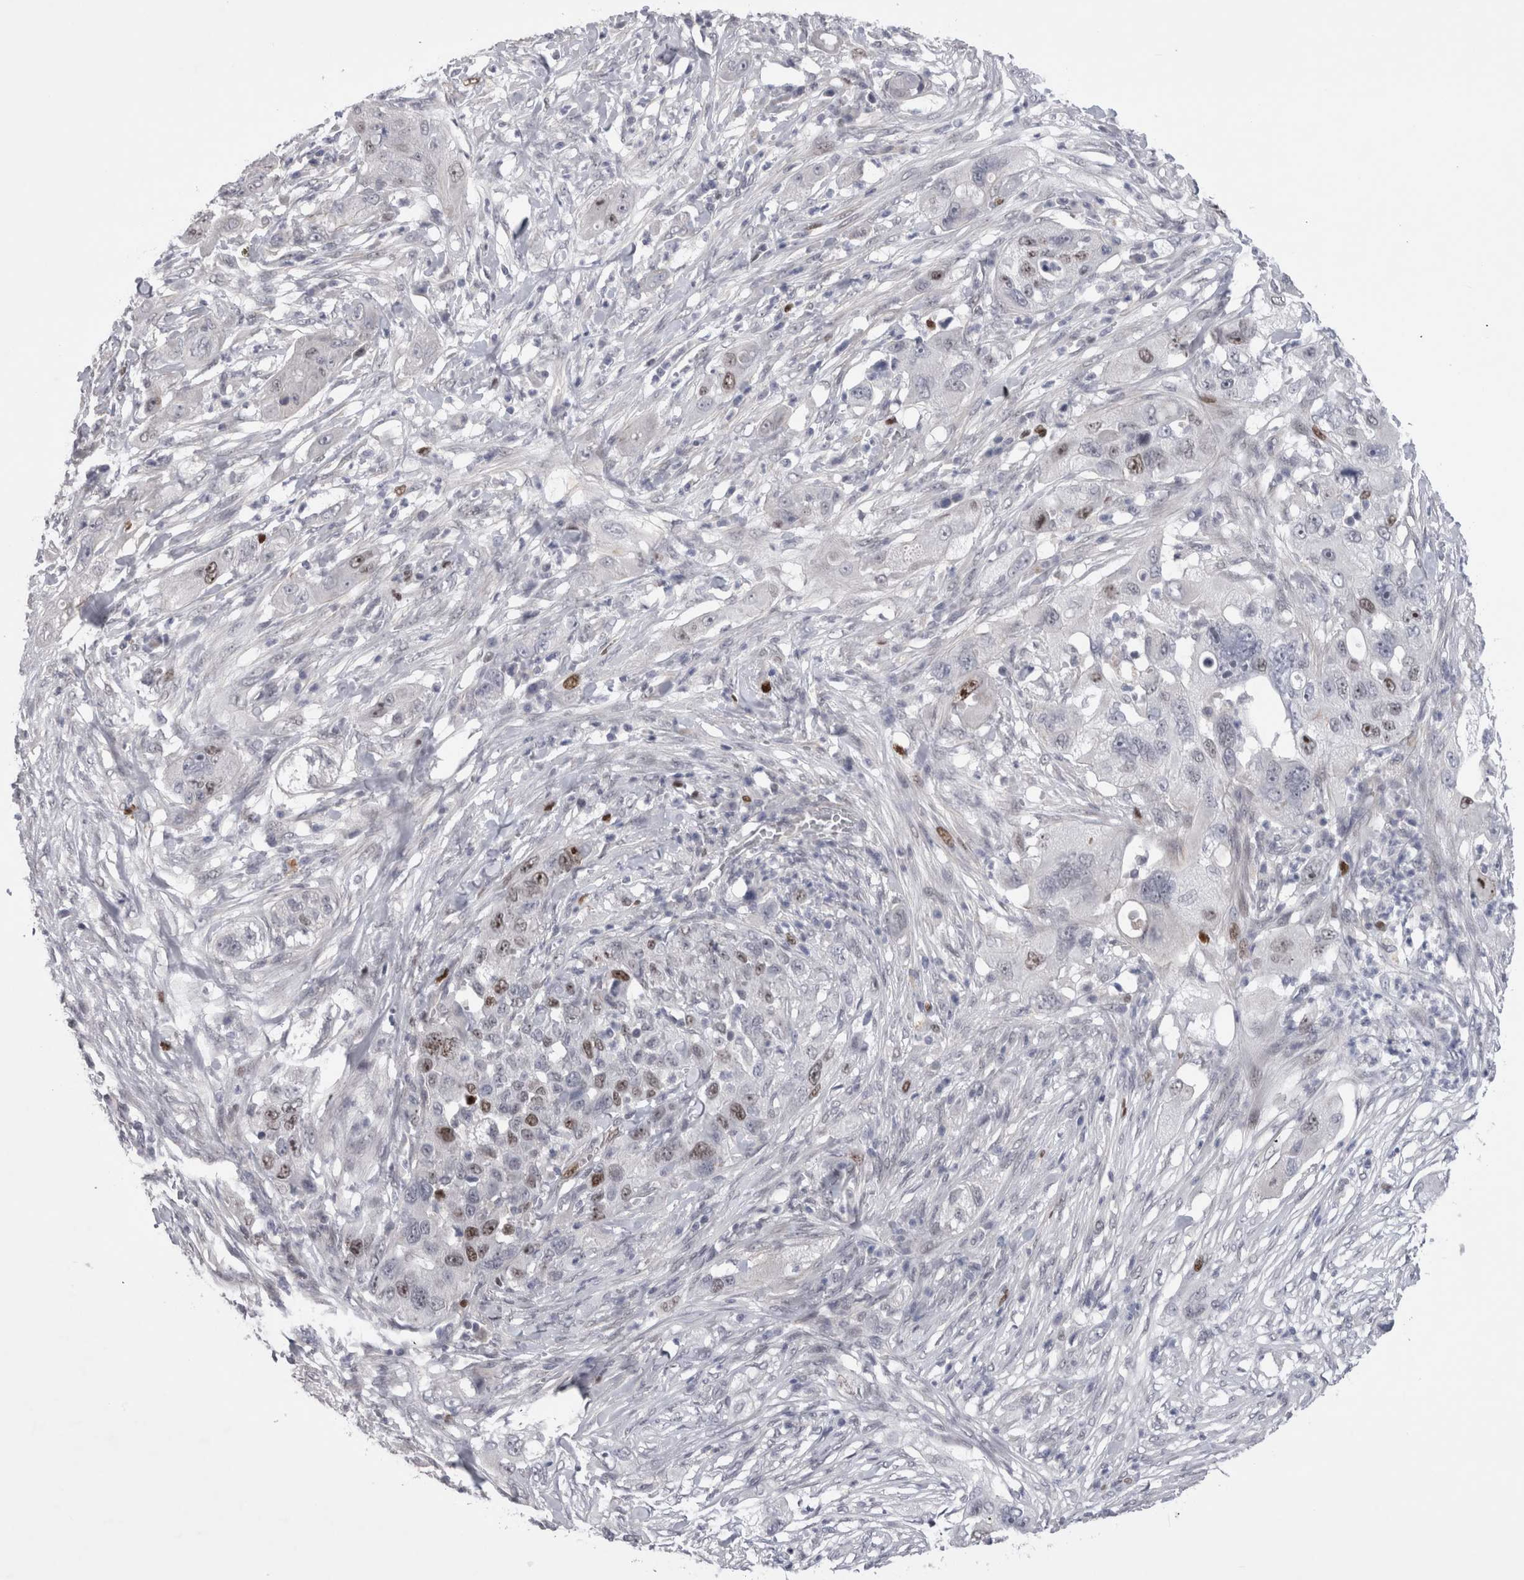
{"staining": {"intensity": "moderate", "quantity": "<25%", "location": "nuclear"}, "tissue": "pancreatic cancer", "cell_type": "Tumor cells", "image_type": "cancer", "snomed": [{"axis": "morphology", "description": "Adenocarcinoma, NOS"}, {"axis": "topography", "description": "Pancreas"}], "caption": "The photomicrograph shows staining of adenocarcinoma (pancreatic), revealing moderate nuclear protein staining (brown color) within tumor cells.", "gene": "KIF18B", "patient": {"sex": "female", "age": 78}}